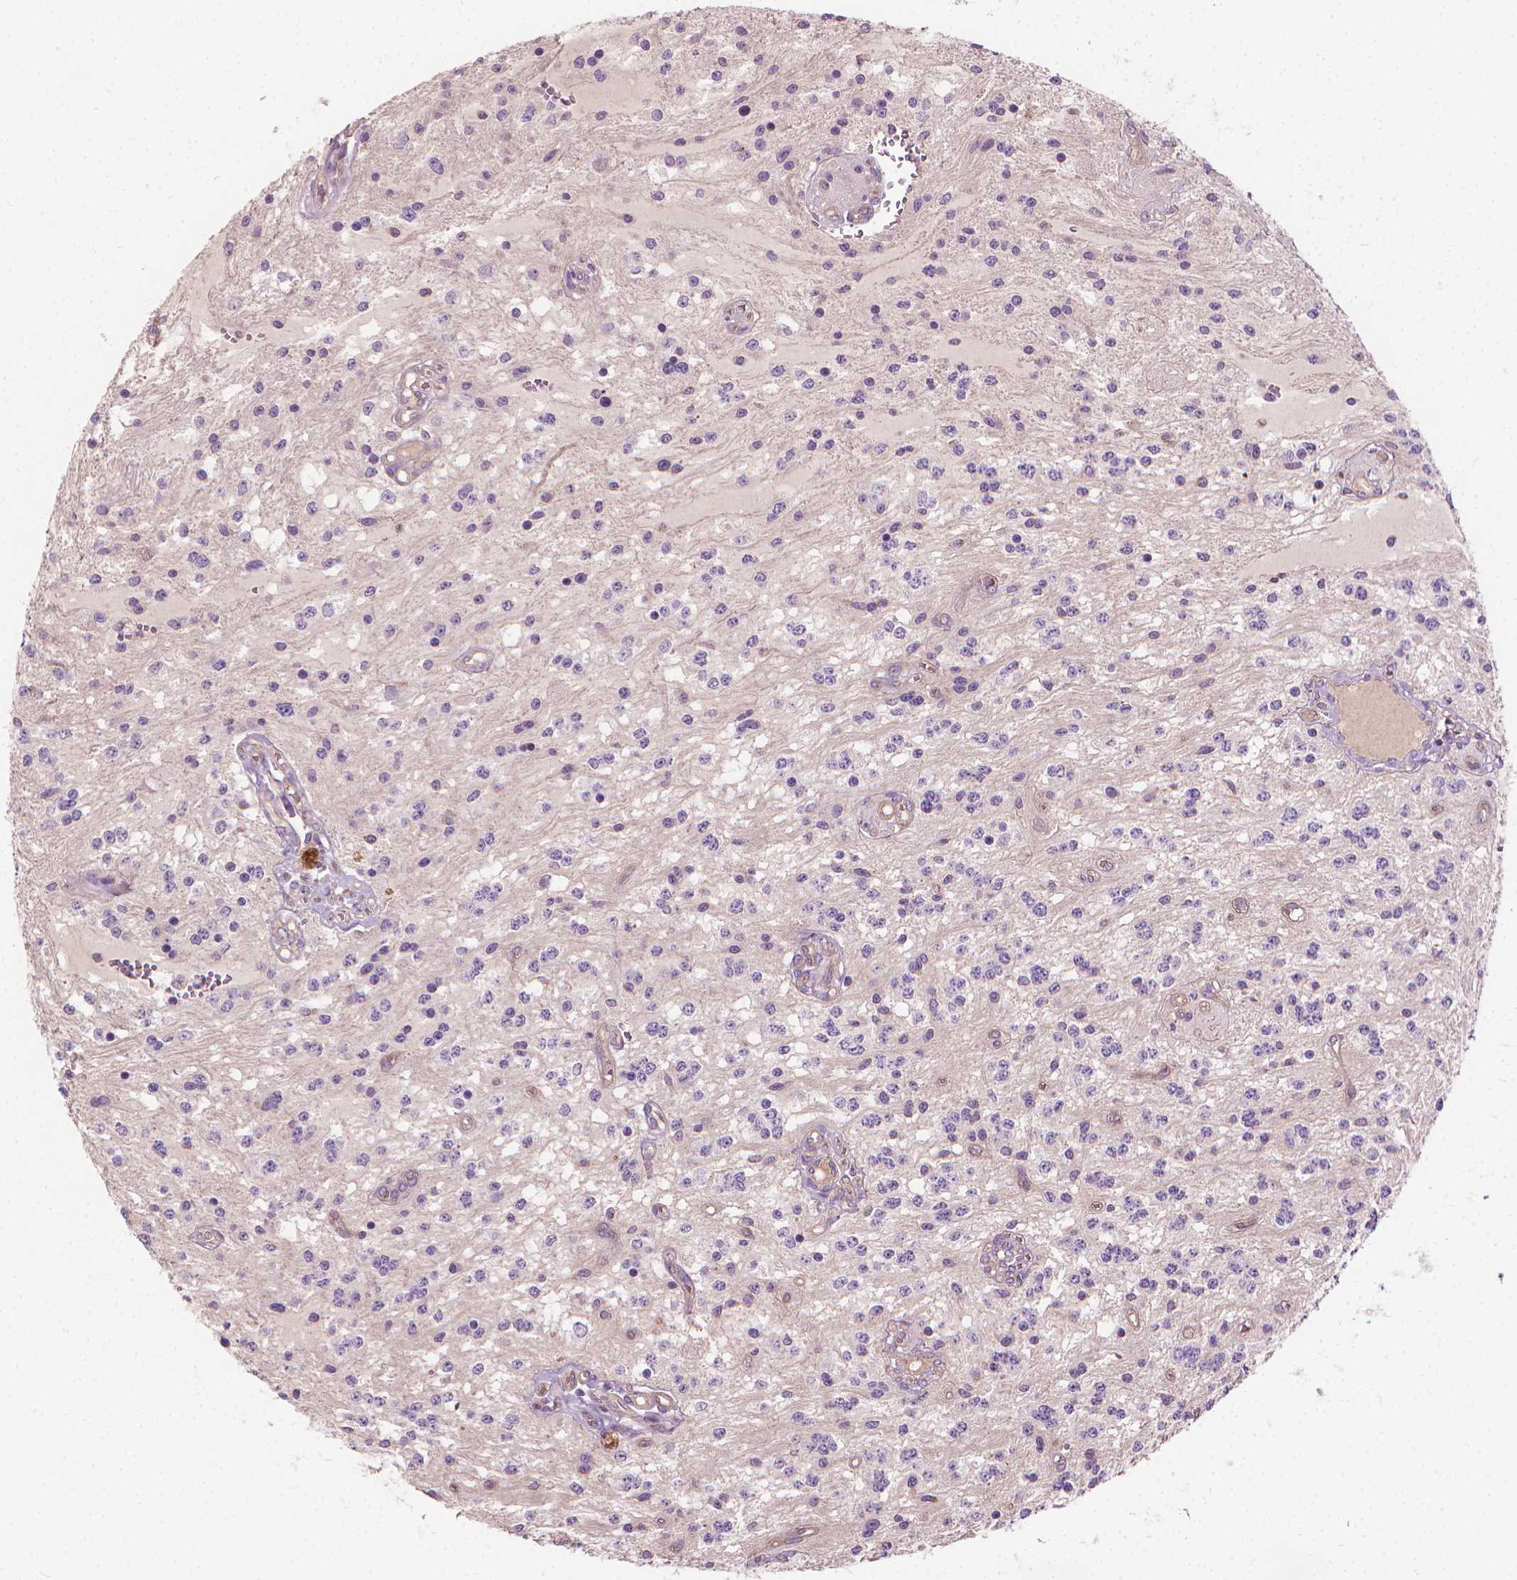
{"staining": {"intensity": "negative", "quantity": "none", "location": "none"}, "tissue": "glioma", "cell_type": "Tumor cells", "image_type": "cancer", "snomed": [{"axis": "morphology", "description": "Glioma, malignant, Low grade"}, {"axis": "topography", "description": "Cerebellum"}], "caption": "Tumor cells show no significant staining in glioma.", "gene": "RIIAD1", "patient": {"sex": "female", "age": 14}}